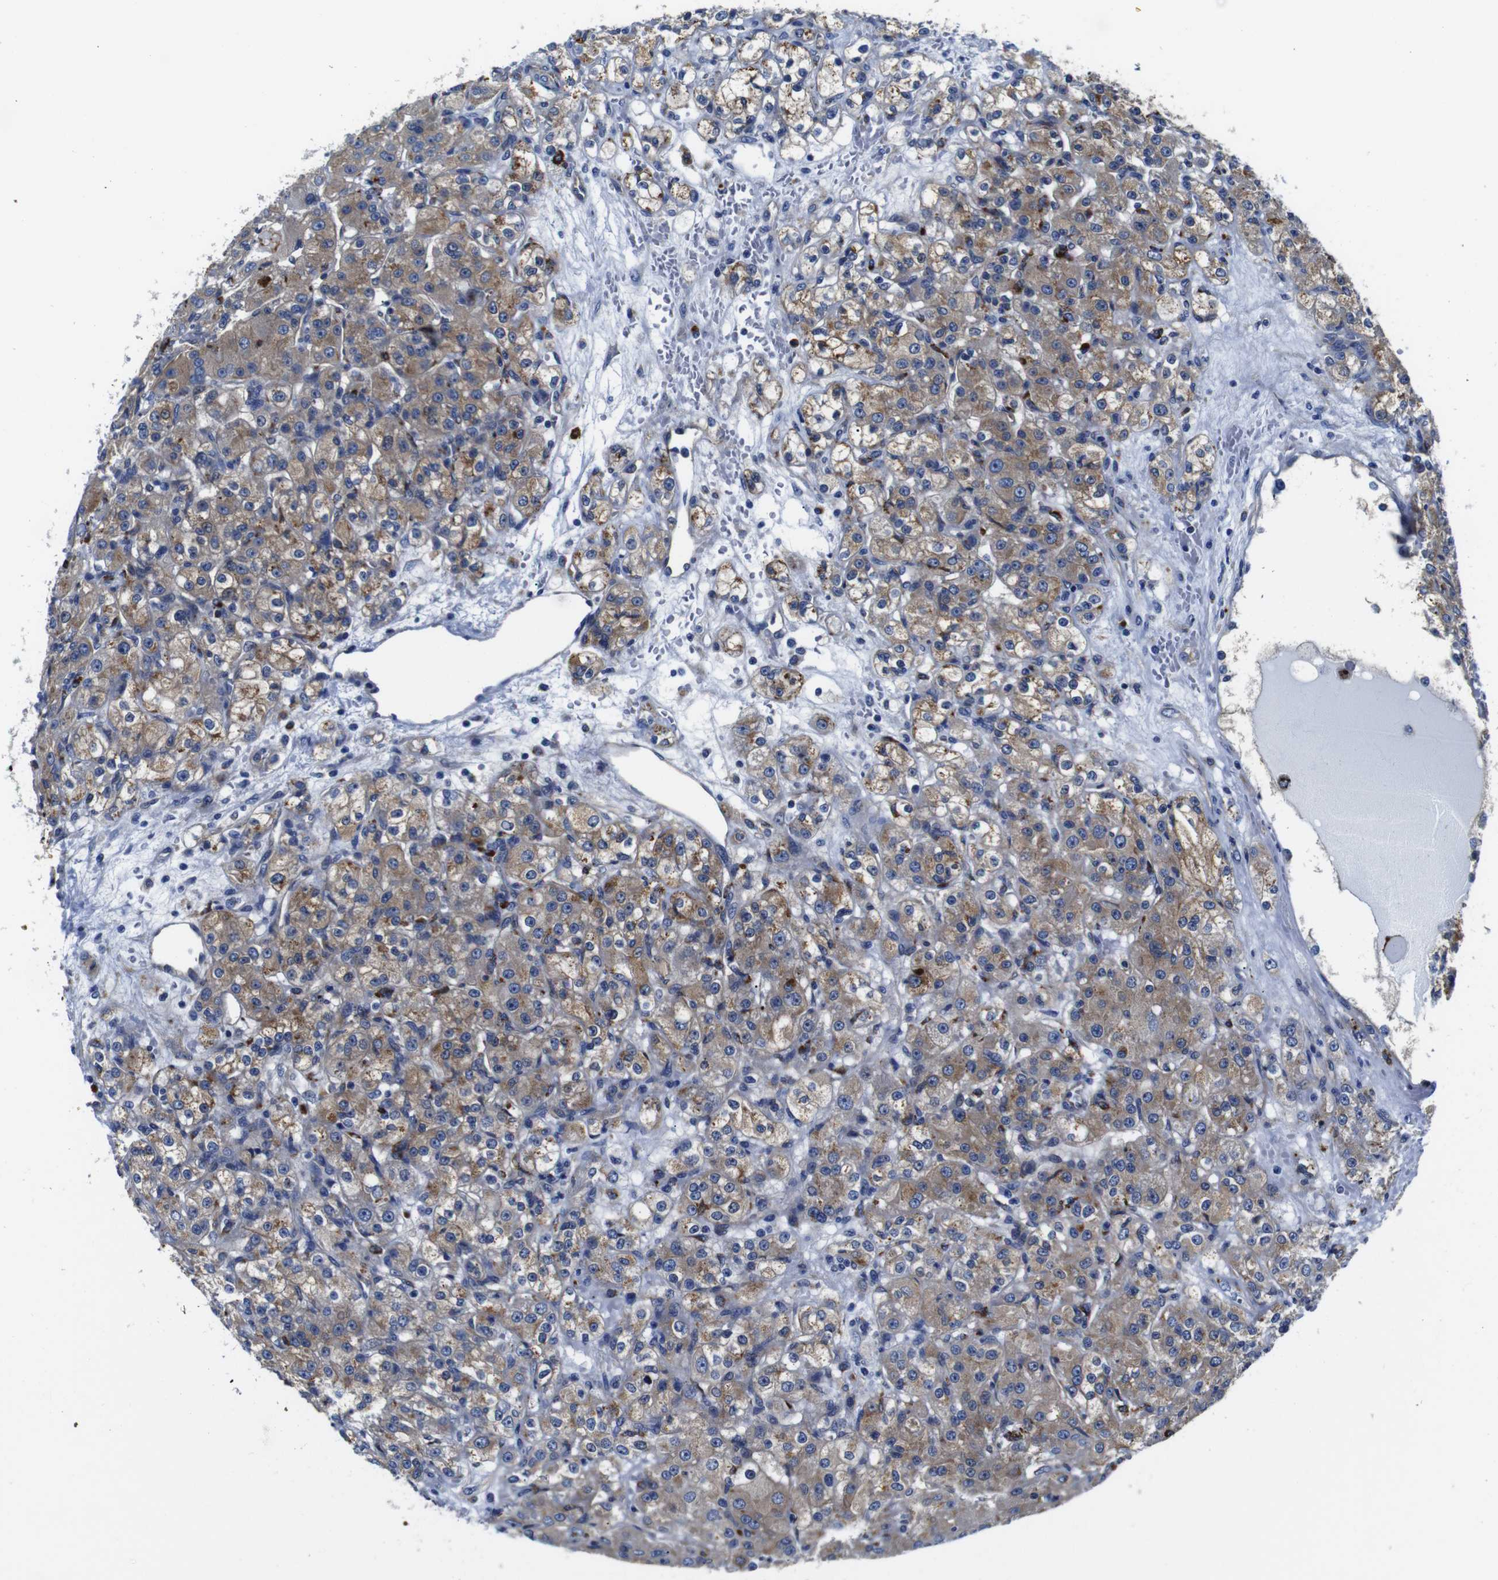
{"staining": {"intensity": "moderate", "quantity": ">75%", "location": "cytoplasmic/membranous"}, "tissue": "renal cancer", "cell_type": "Tumor cells", "image_type": "cancer", "snomed": [{"axis": "morphology", "description": "Normal tissue, NOS"}, {"axis": "morphology", "description": "Adenocarcinoma, NOS"}, {"axis": "topography", "description": "Kidney"}], "caption": "Renal adenocarcinoma stained with DAB (3,3'-diaminobenzidine) immunohistochemistry (IHC) displays medium levels of moderate cytoplasmic/membranous positivity in about >75% of tumor cells. The protein of interest is stained brown, and the nuclei are stained in blue (DAB IHC with brightfield microscopy, high magnification).", "gene": "GIMAP2", "patient": {"sex": "male", "age": 61}}